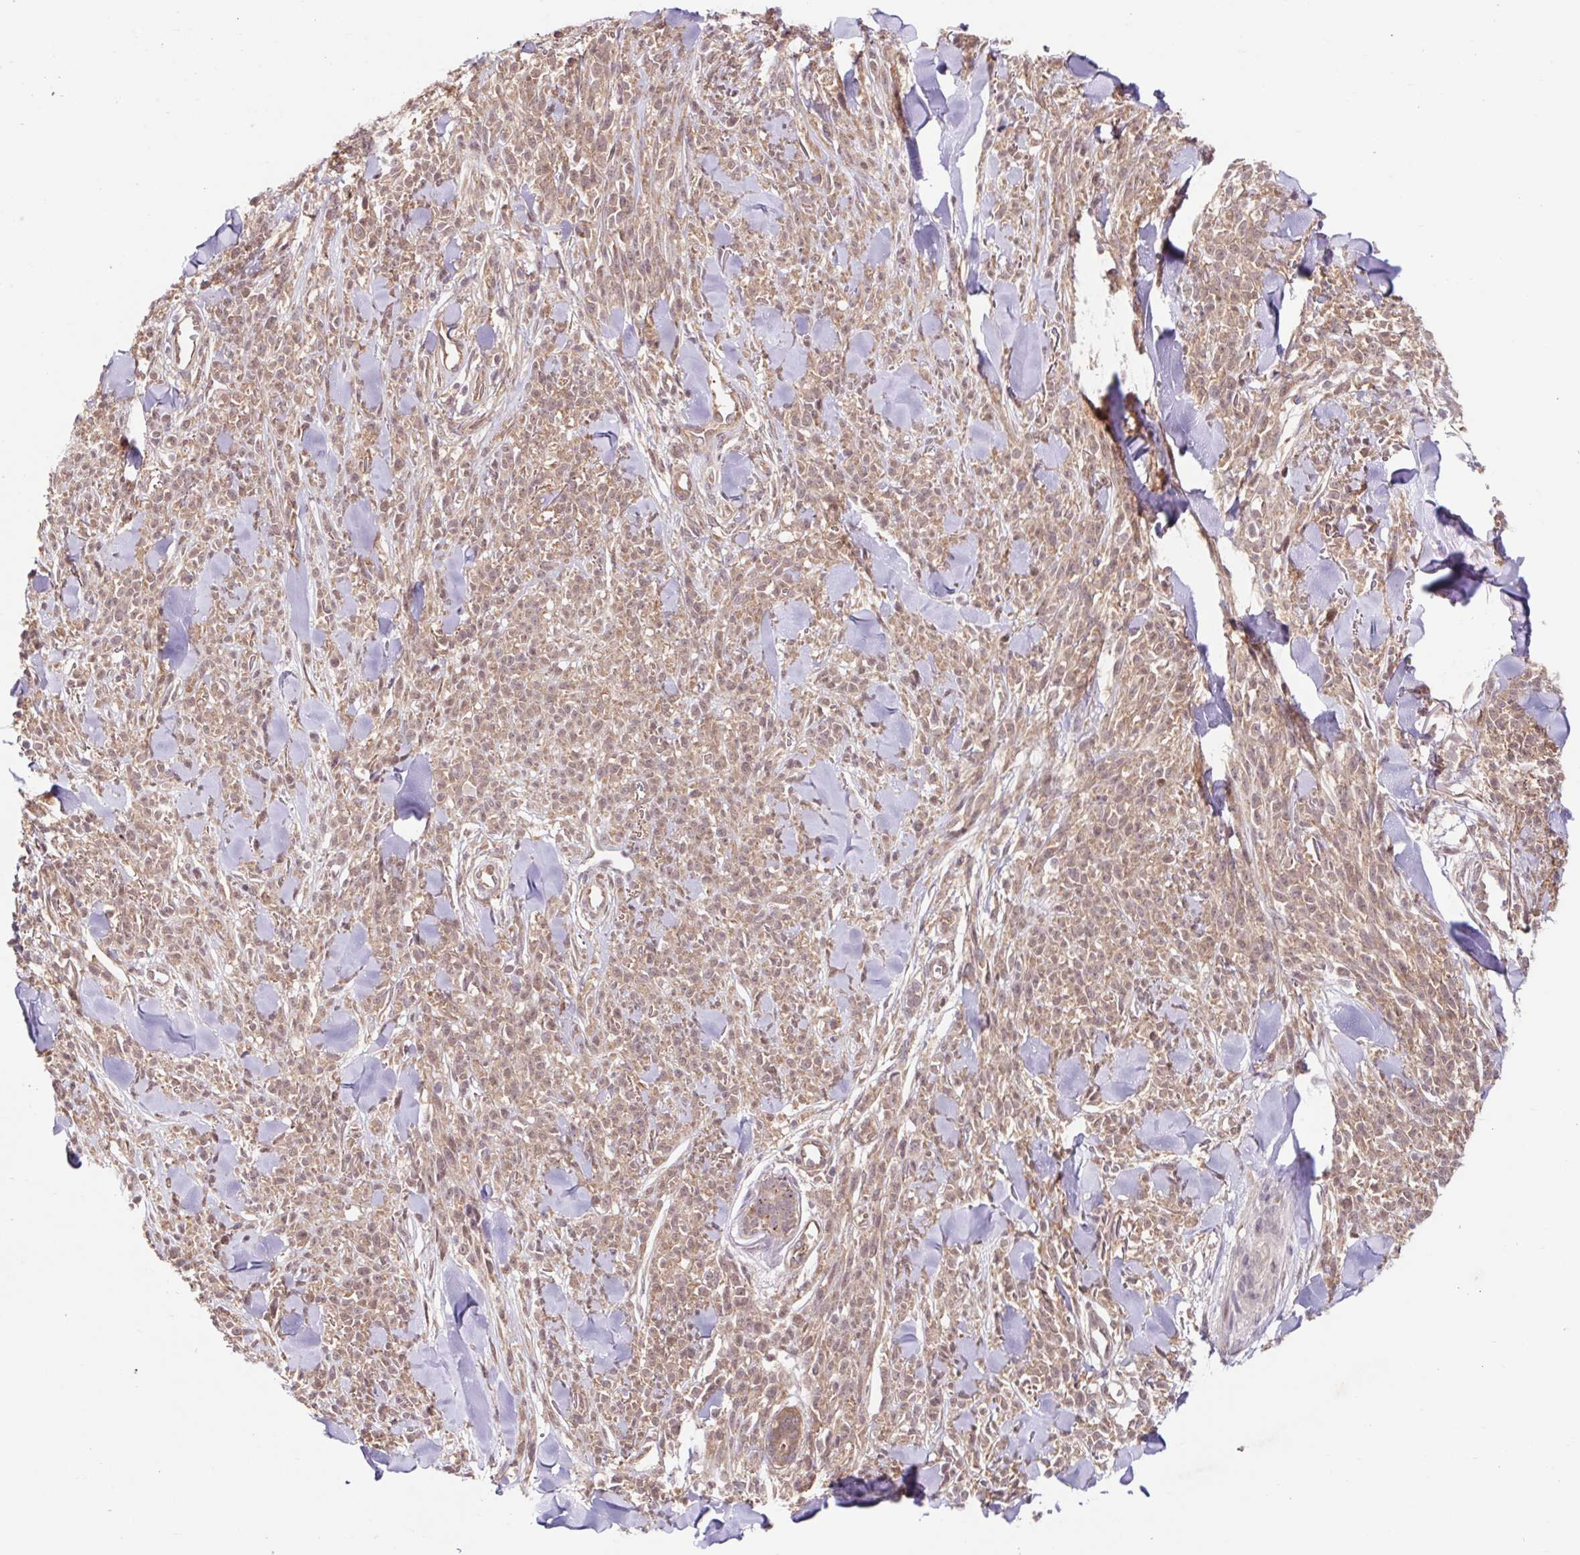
{"staining": {"intensity": "moderate", "quantity": ">75%", "location": "cytoplasmic/membranous,nuclear"}, "tissue": "melanoma", "cell_type": "Tumor cells", "image_type": "cancer", "snomed": [{"axis": "morphology", "description": "Malignant melanoma, NOS"}, {"axis": "topography", "description": "Skin"}, {"axis": "topography", "description": "Skin of trunk"}], "caption": "IHC photomicrograph of neoplastic tissue: human malignant melanoma stained using immunohistochemistry shows medium levels of moderate protein expression localized specifically in the cytoplasmic/membranous and nuclear of tumor cells, appearing as a cytoplasmic/membranous and nuclear brown color.", "gene": "HFE", "patient": {"sex": "male", "age": 74}}